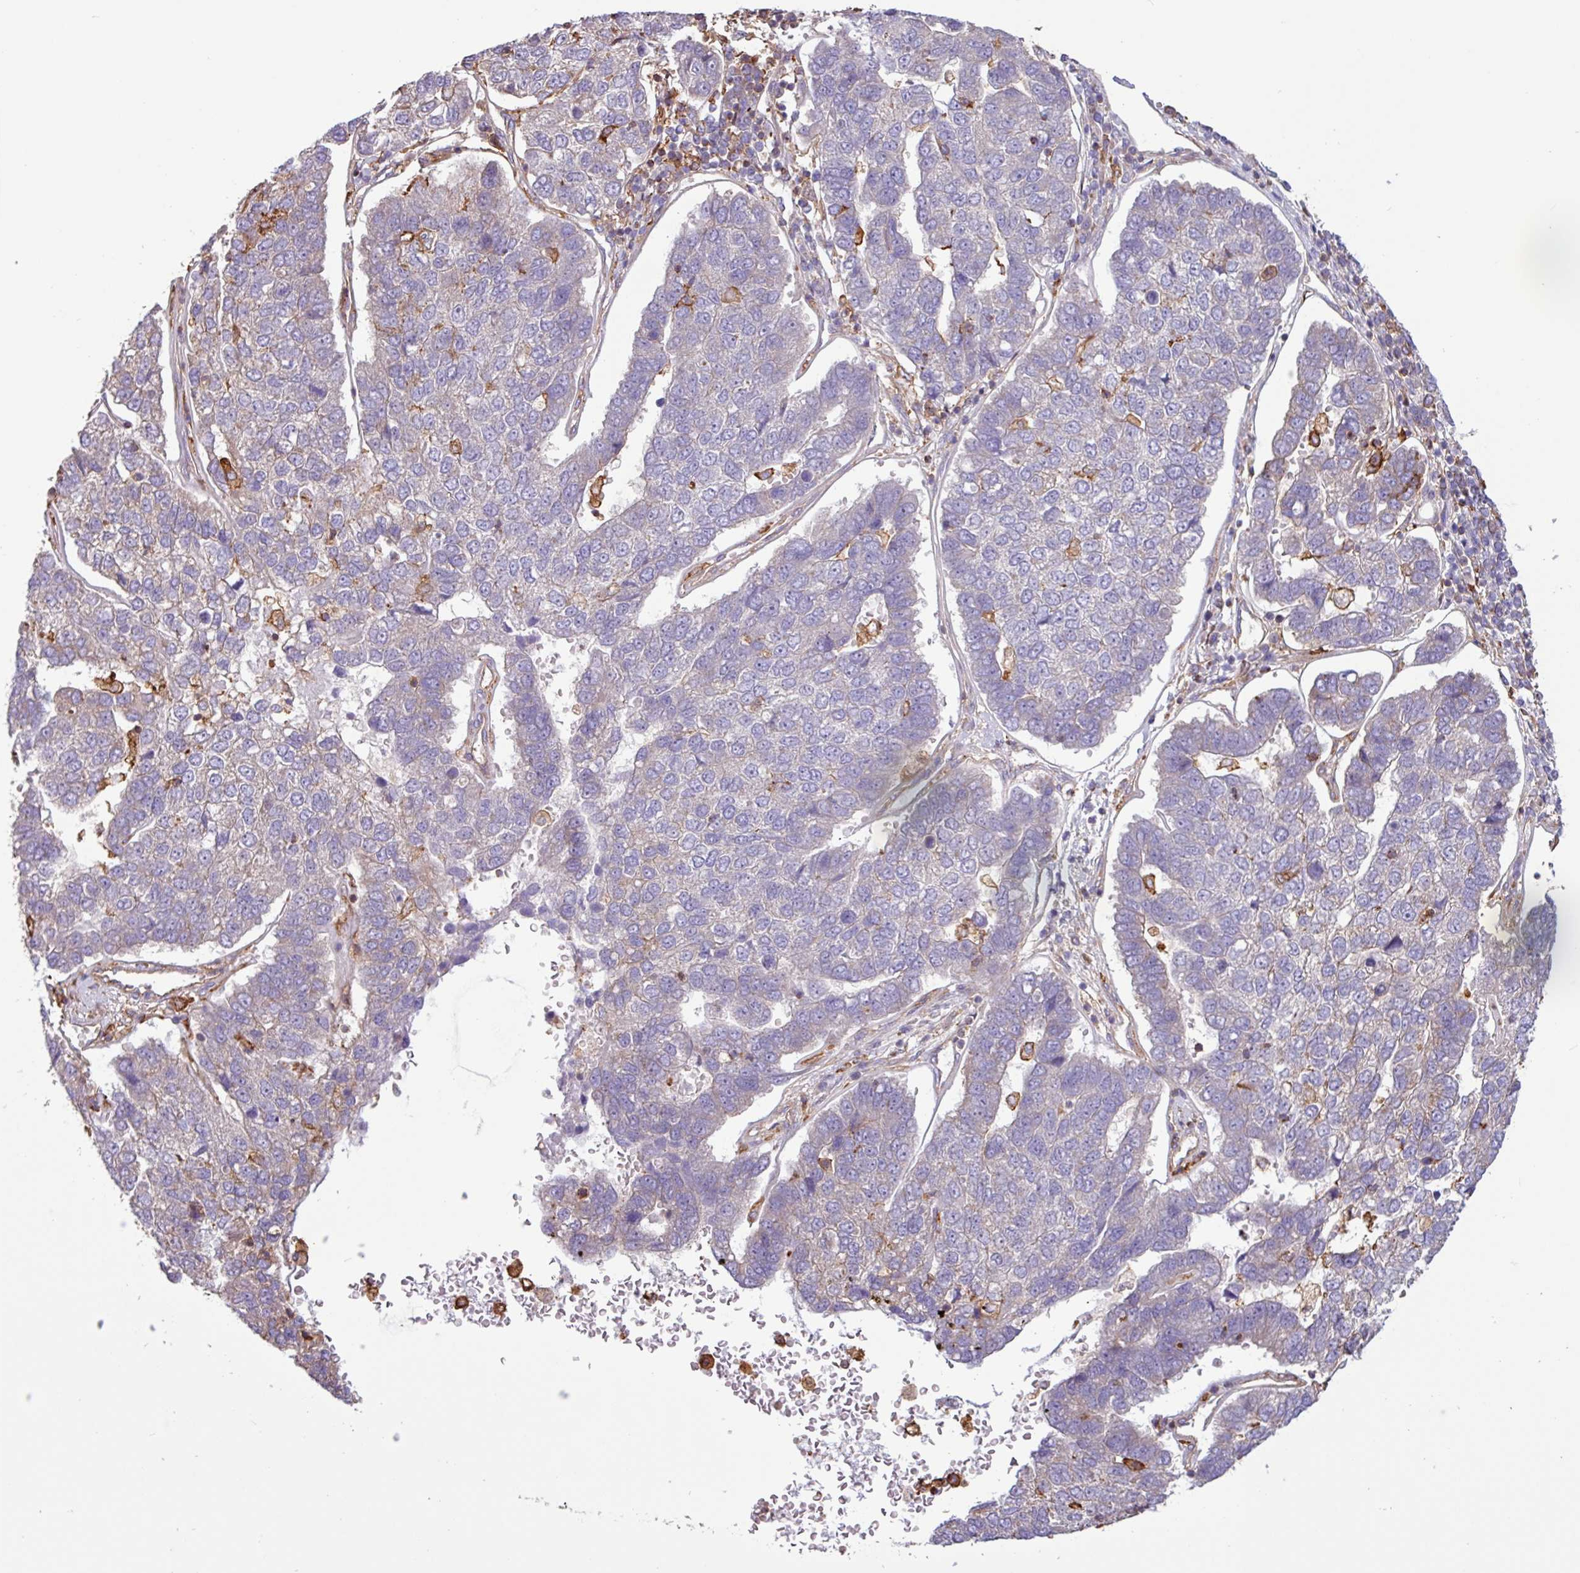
{"staining": {"intensity": "negative", "quantity": "none", "location": "none"}, "tissue": "pancreatic cancer", "cell_type": "Tumor cells", "image_type": "cancer", "snomed": [{"axis": "morphology", "description": "Adenocarcinoma, NOS"}, {"axis": "topography", "description": "Pancreas"}], "caption": "An immunohistochemistry micrograph of pancreatic adenocarcinoma is shown. There is no staining in tumor cells of pancreatic adenocarcinoma.", "gene": "ACTR3", "patient": {"sex": "female", "age": 61}}